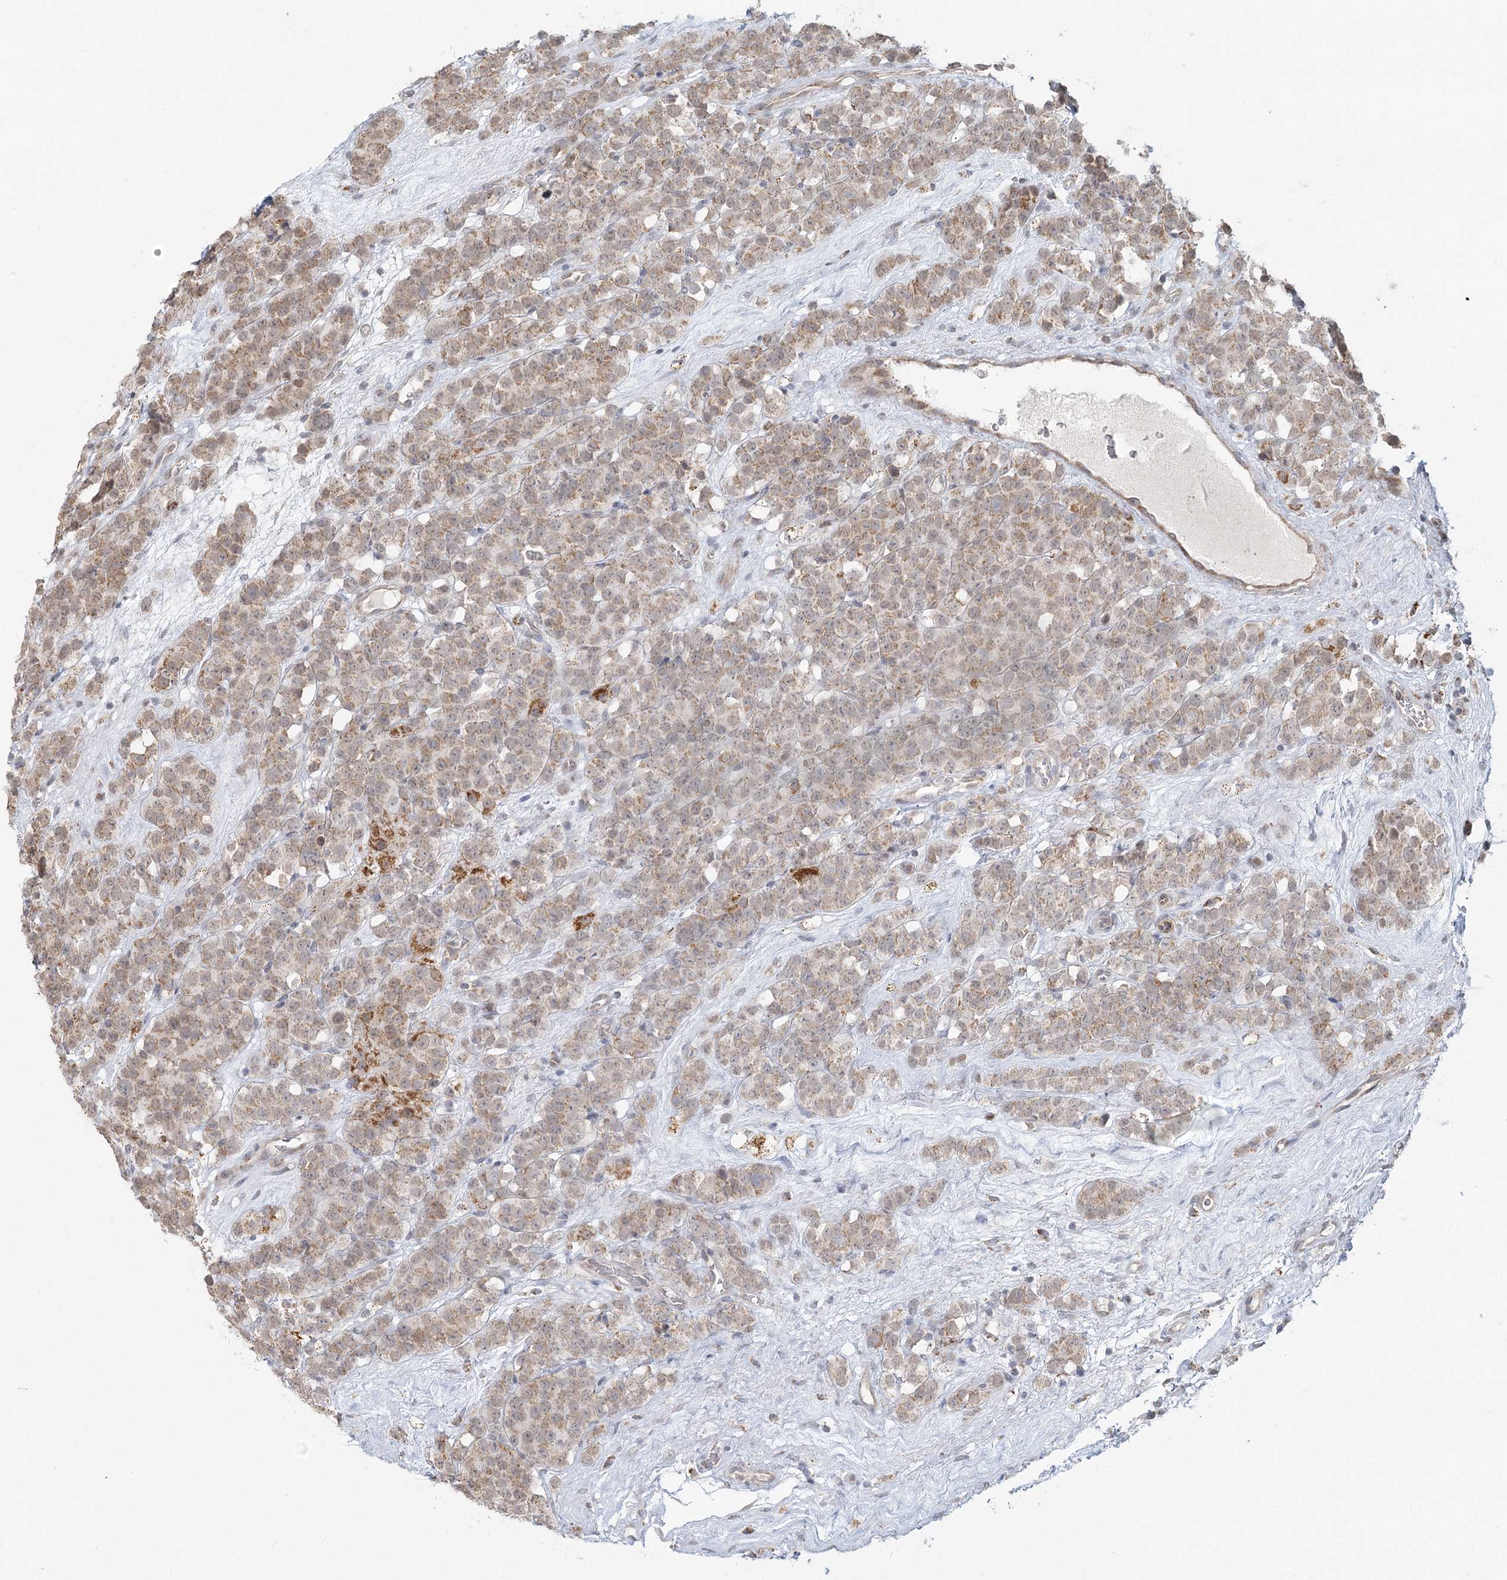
{"staining": {"intensity": "weak", "quantity": ">75%", "location": "cytoplasmic/membranous"}, "tissue": "testis cancer", "cell_type": "Tumor cells", "image_type": "cancer", "snomed": [{"axis": "morphology", "description": "Seminoma, NOS"}, {"axis": "topography", "description": "Testis"}], "caption": "IHC photomicrograph of neoplastic tissue: testis cancer (seminoma) stained using immunohistochemistry (IHC) demonstrates low levels of weak protein expression localized specifically in the cytoplasmic/membranous of tumor cells, appearing as a cytoplasmic/membranous brown color.", "gene": "LACTB", "patient": {"sex": "male", "age": 71}}